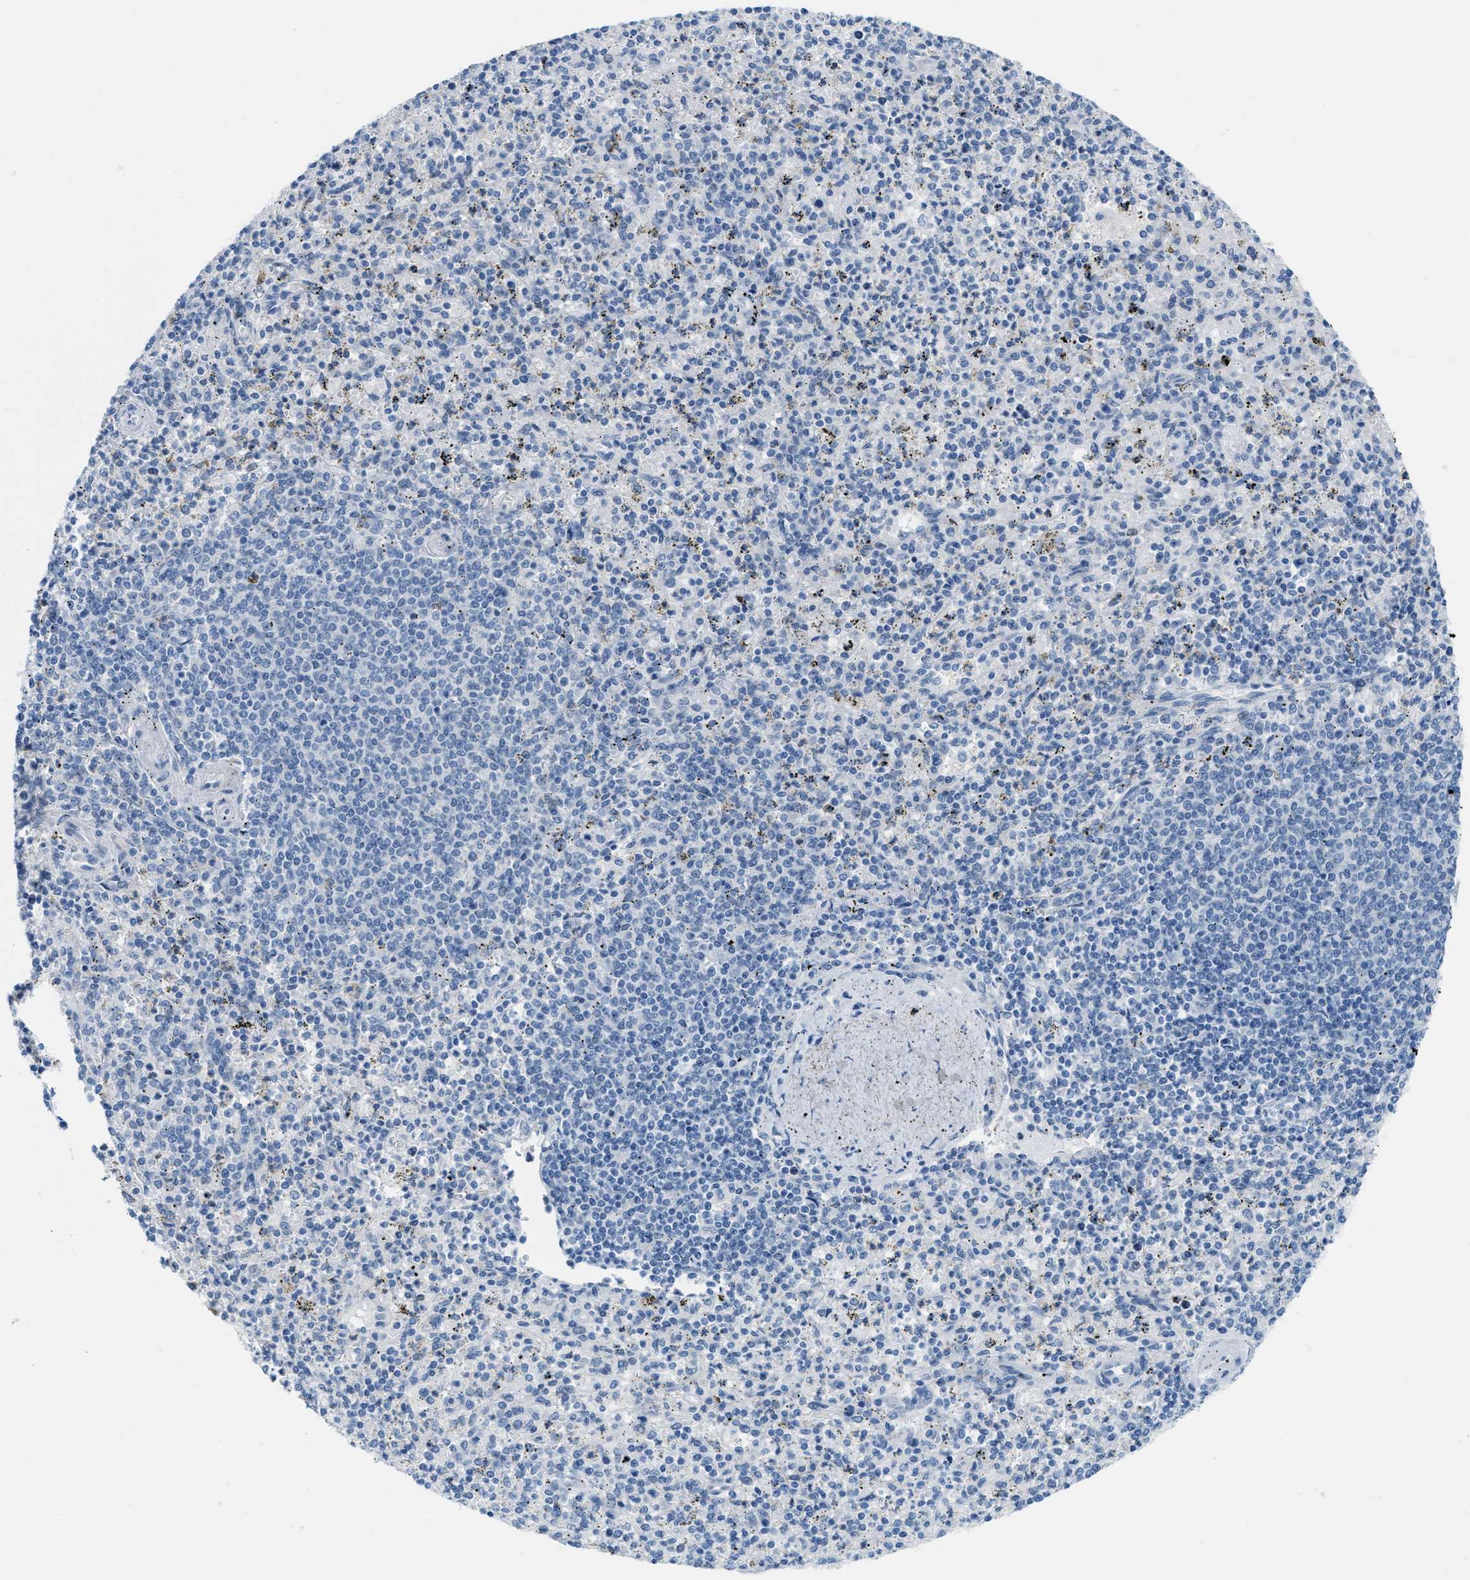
{"staining": {"intensity": "negative", "quantity": "none", "location": "none"}, "tissue": "spleen", "cell_type": "Cells in red pulp", "image_type": "normal", "snomed": [{"axis": "morphology", "description": "Normal tissue, NOS"}, {"axis": "topography", "description": "Spleen"}], "caption": "Spleen was stained to show a protein in brown. There is no significant positivity in cells in red pulp. The staining is performed using DAB (3,3'-diaminobenzidine) brown chromogen with nuclei counter-stained in using hematoxylin.", "gene": "PHRF1", "patient": {"sex": "male", "age": 72}}